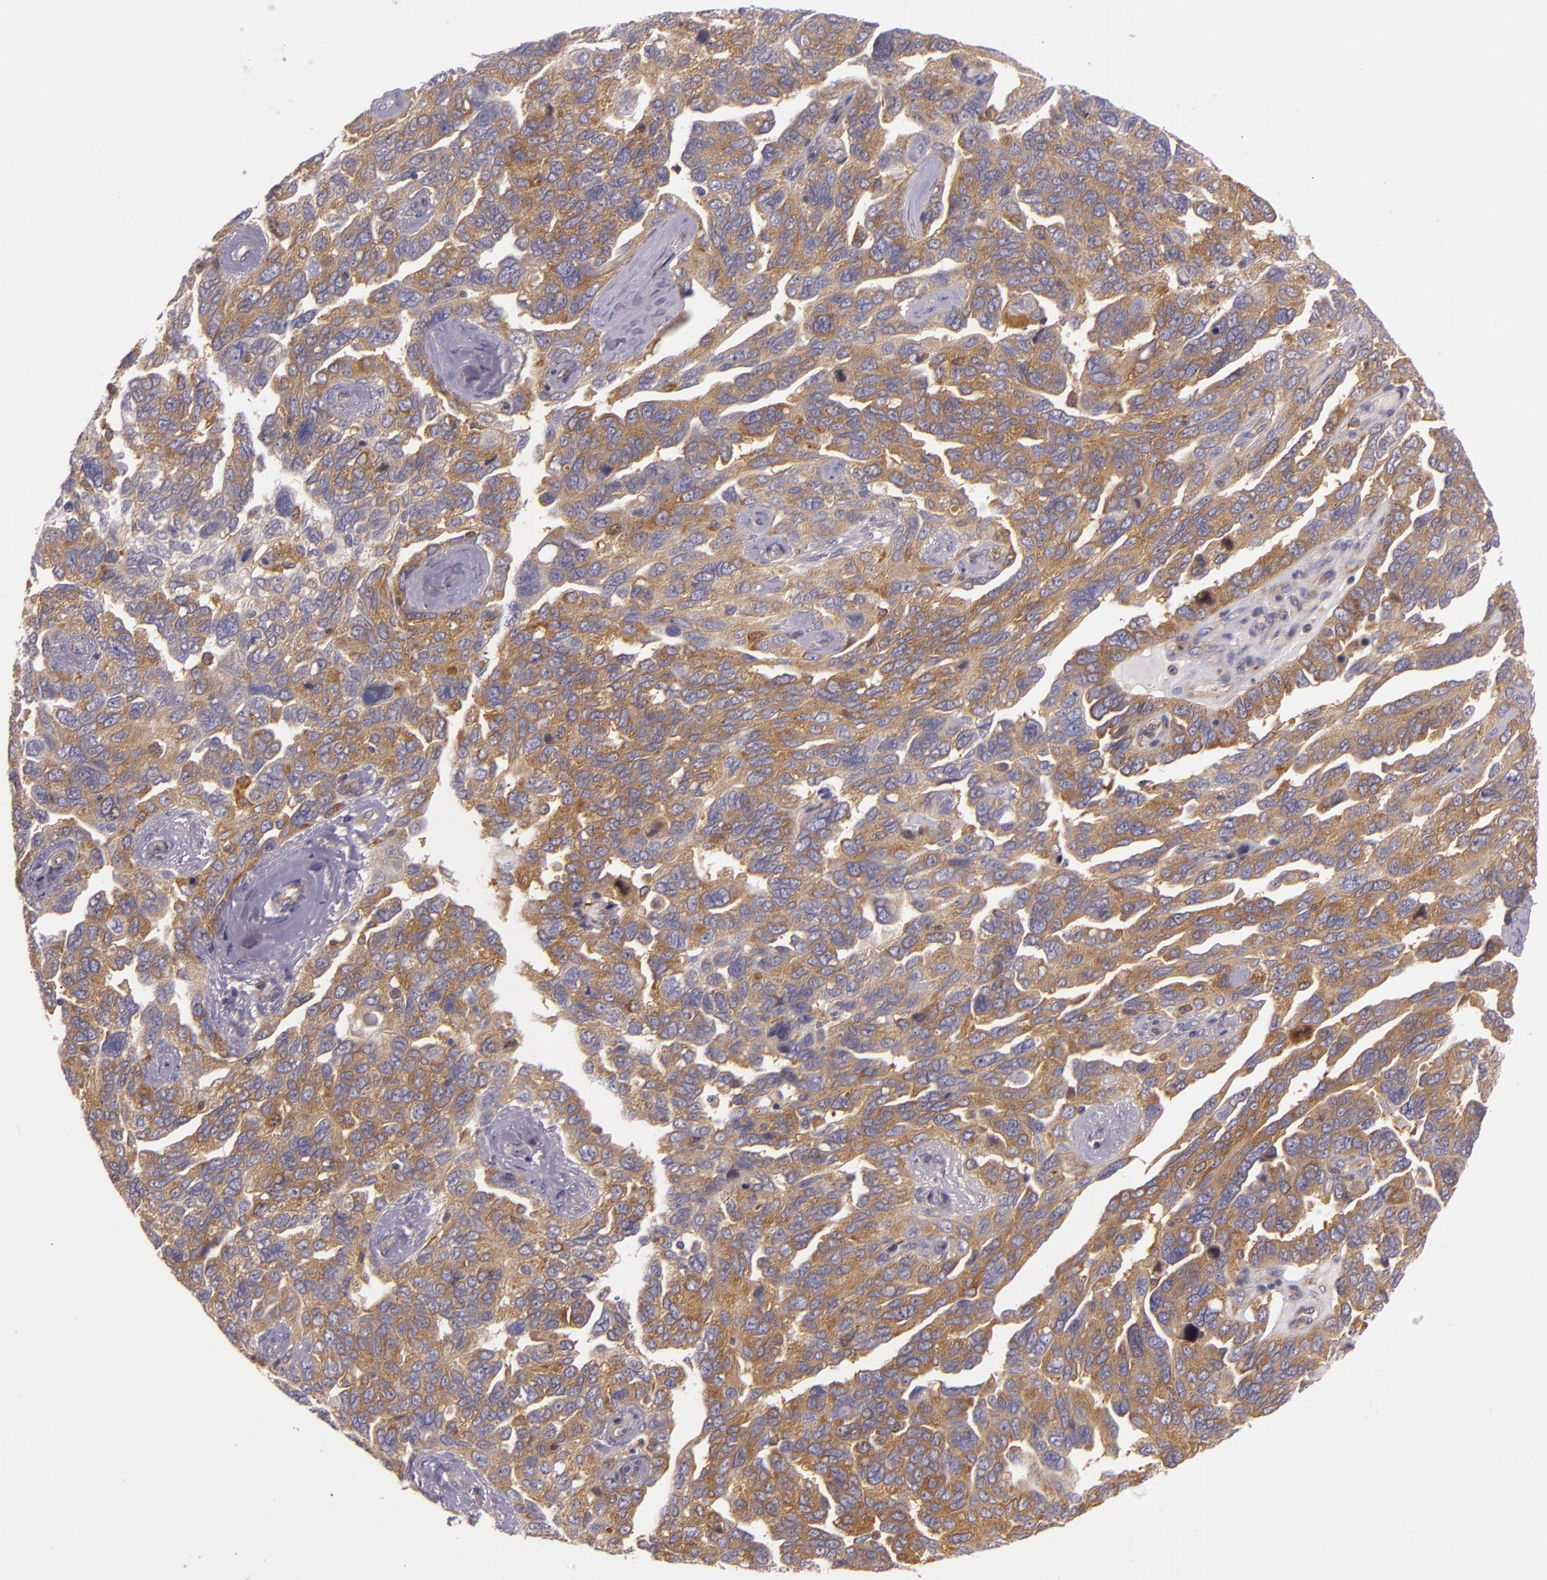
{"staining": {"intensity": "moderate", "quantity": ">75%", "location": "cytoplasmic/membranous"}, "tissue": "ovarian cancer", "cell_type": "Tumor cells", "image_type": "cancer", "snomed": [{"axis": "morphology", "description": "Cystadenocarcinoma, serous, NOS"}, {"axis": "topography", "description": "Ovary"}], "caption": "High-power microscopy captured an immunohistochemistry (IHC) photomicrograph of ovarian serous cystadenocarcinoma, revealing moderate cytoplasmic/membranous positivity in approximately >75% of tumor cells.", "gene": "TLN1", "patient": {"sex": "female", "age": 64}}